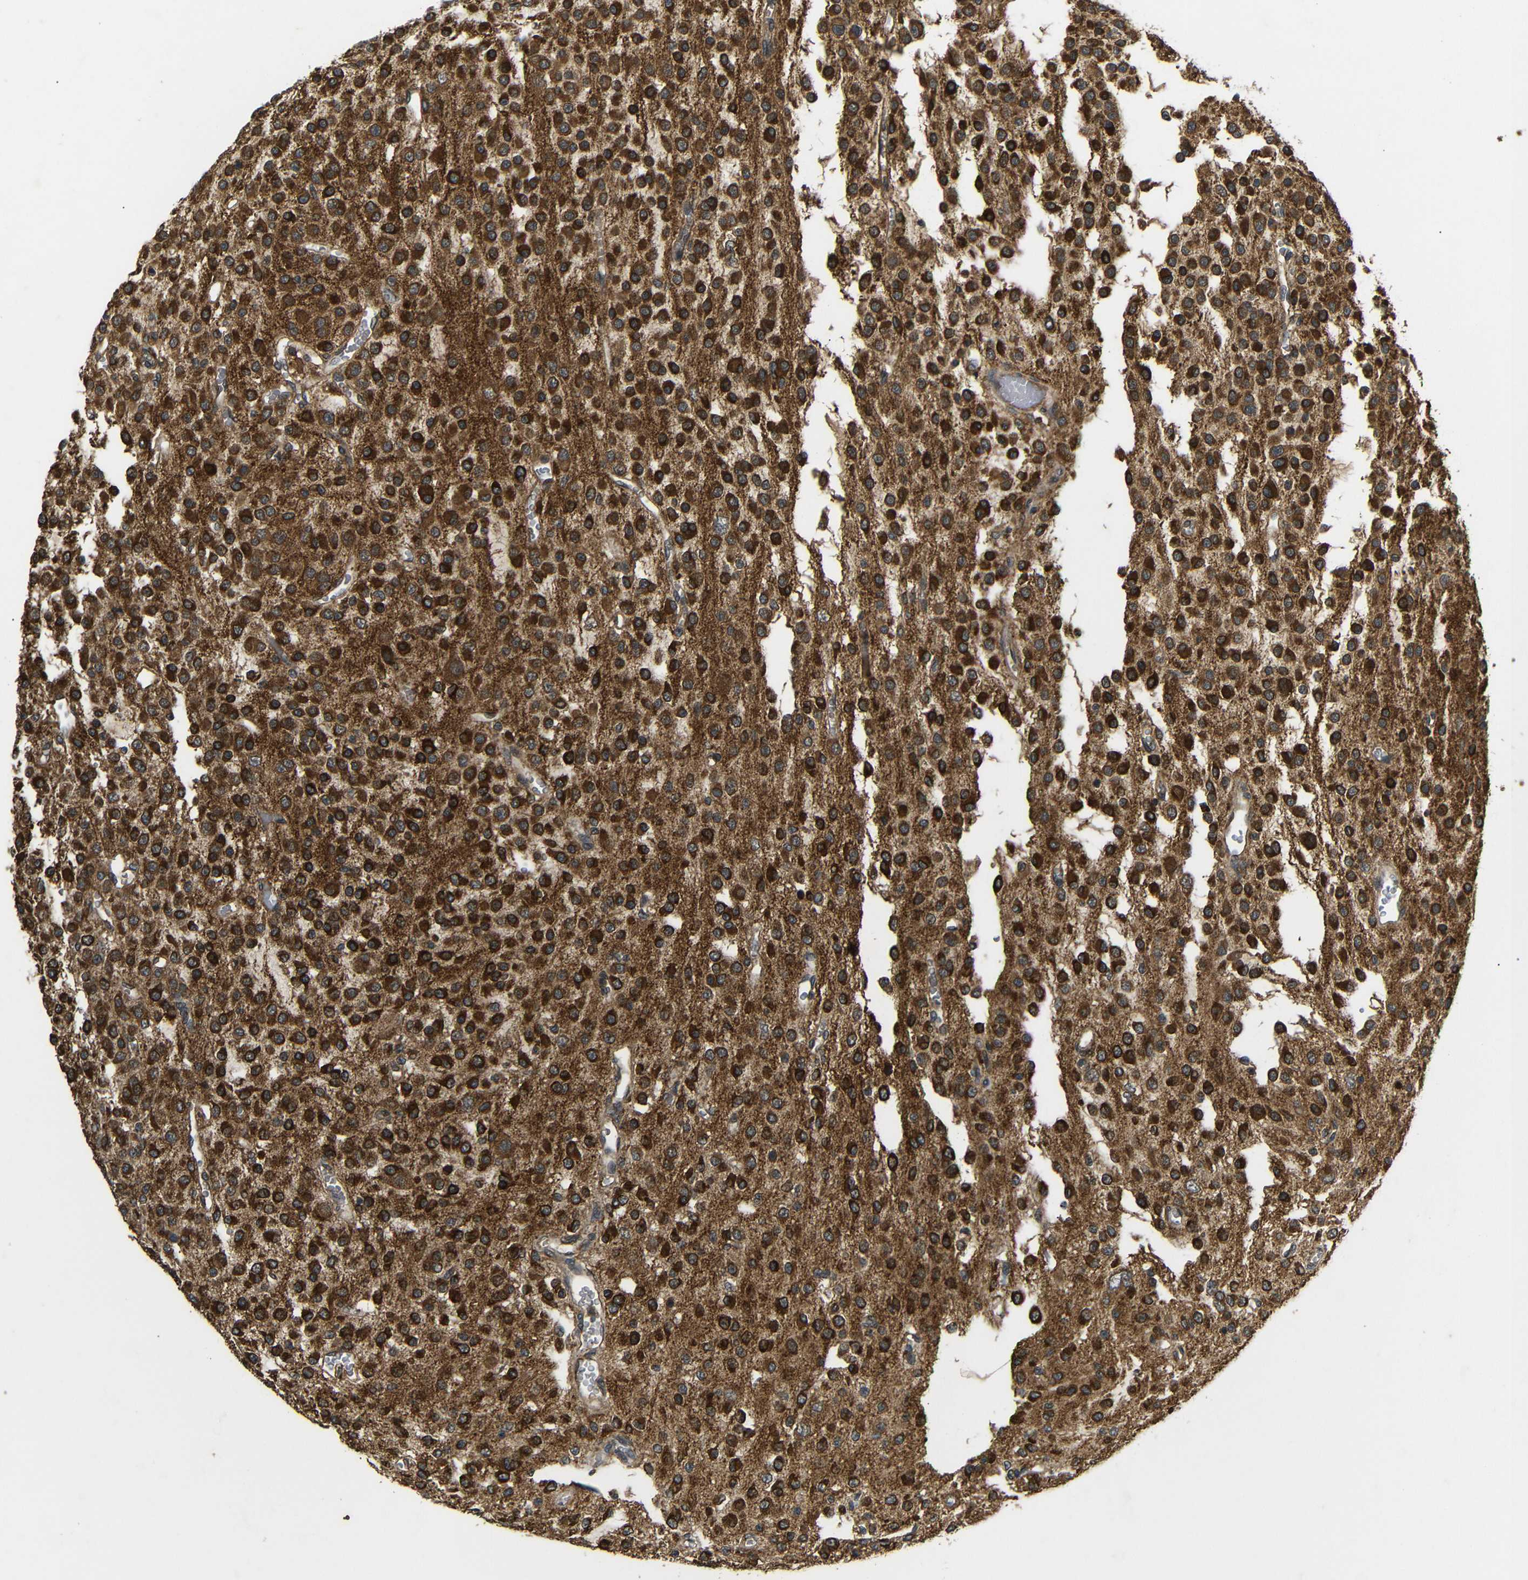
{"staining": {"intensity": "strong", "quantity": ">75%", "location": "cytoplasmic/membranous"}, "tissue": "glioma", "cell_type": "Tumor cells", "image_type": "cancer", "snomed": [{"axis": "morphology", "description": "Glioma, malignant, Low grade"}, {"axis": "topography", "description": "Brain"}], "caption": "This image reveals malignant low-grade glioma stained with IHC to label a protein in brown. The cytoplasmic/membranous of tumor cells show strong positivity for the protein. Nuclei are counter-stained blue.", "gene": "TRPC1", "patient": {"sex": "male", "age": 38}}